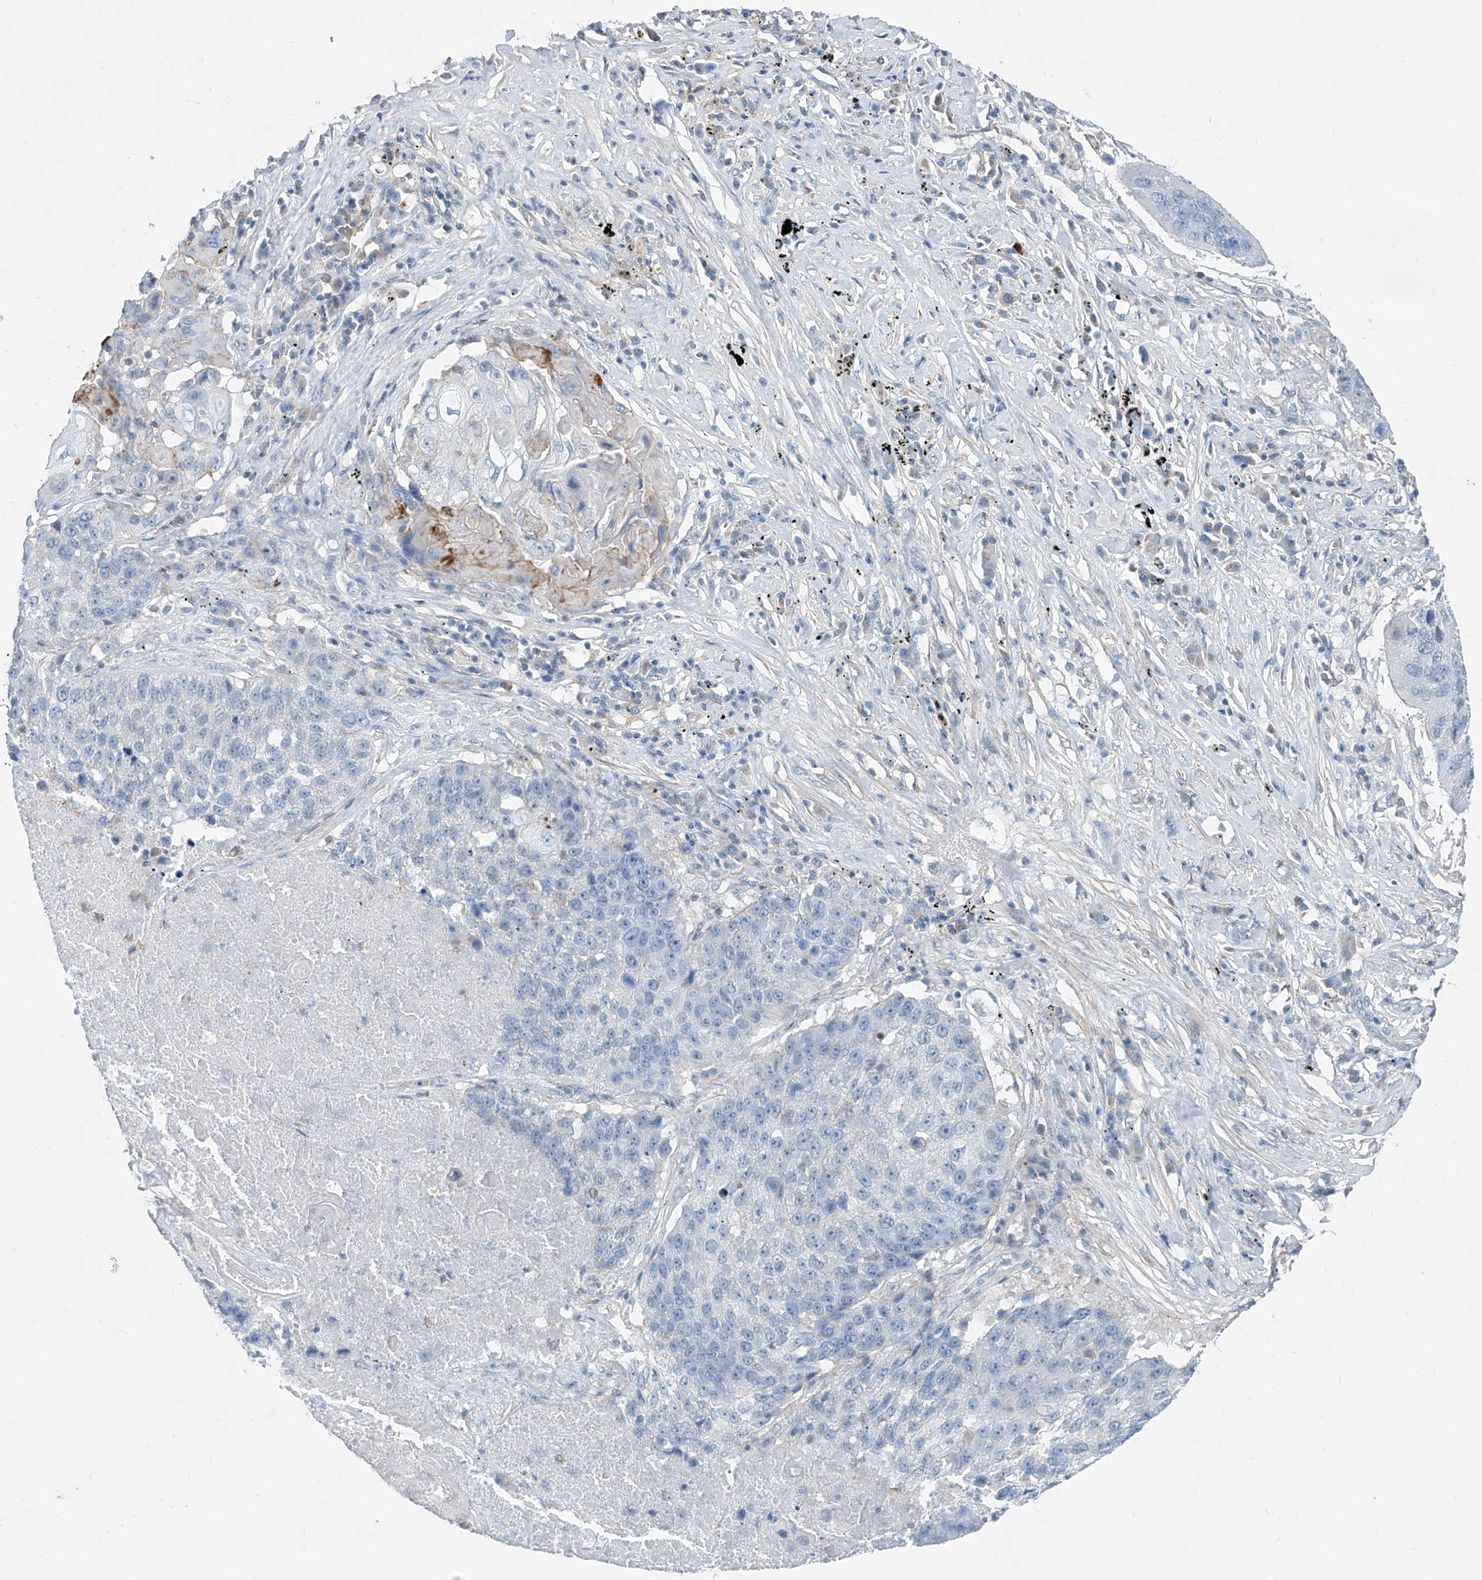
{"staining": {"intensity": "negative", "quantity": "none", "location": "none"}, "tissue": "lung cancer", "cell_type": "Tumor cells", "image_type": "cancer", "snomed": [{"axis": "morphology", "description": "Squamous cell carcinoma, NOS"}, {"axis": "topography", "description": "Lung"}], "caption": "Immunohistochemical staining of lung cancer (squamous cell carcinoma) shows no significant expression in tumor cells.", "gene": "ANKRD34A", "patient": {"sex": "male", "age": 61}}